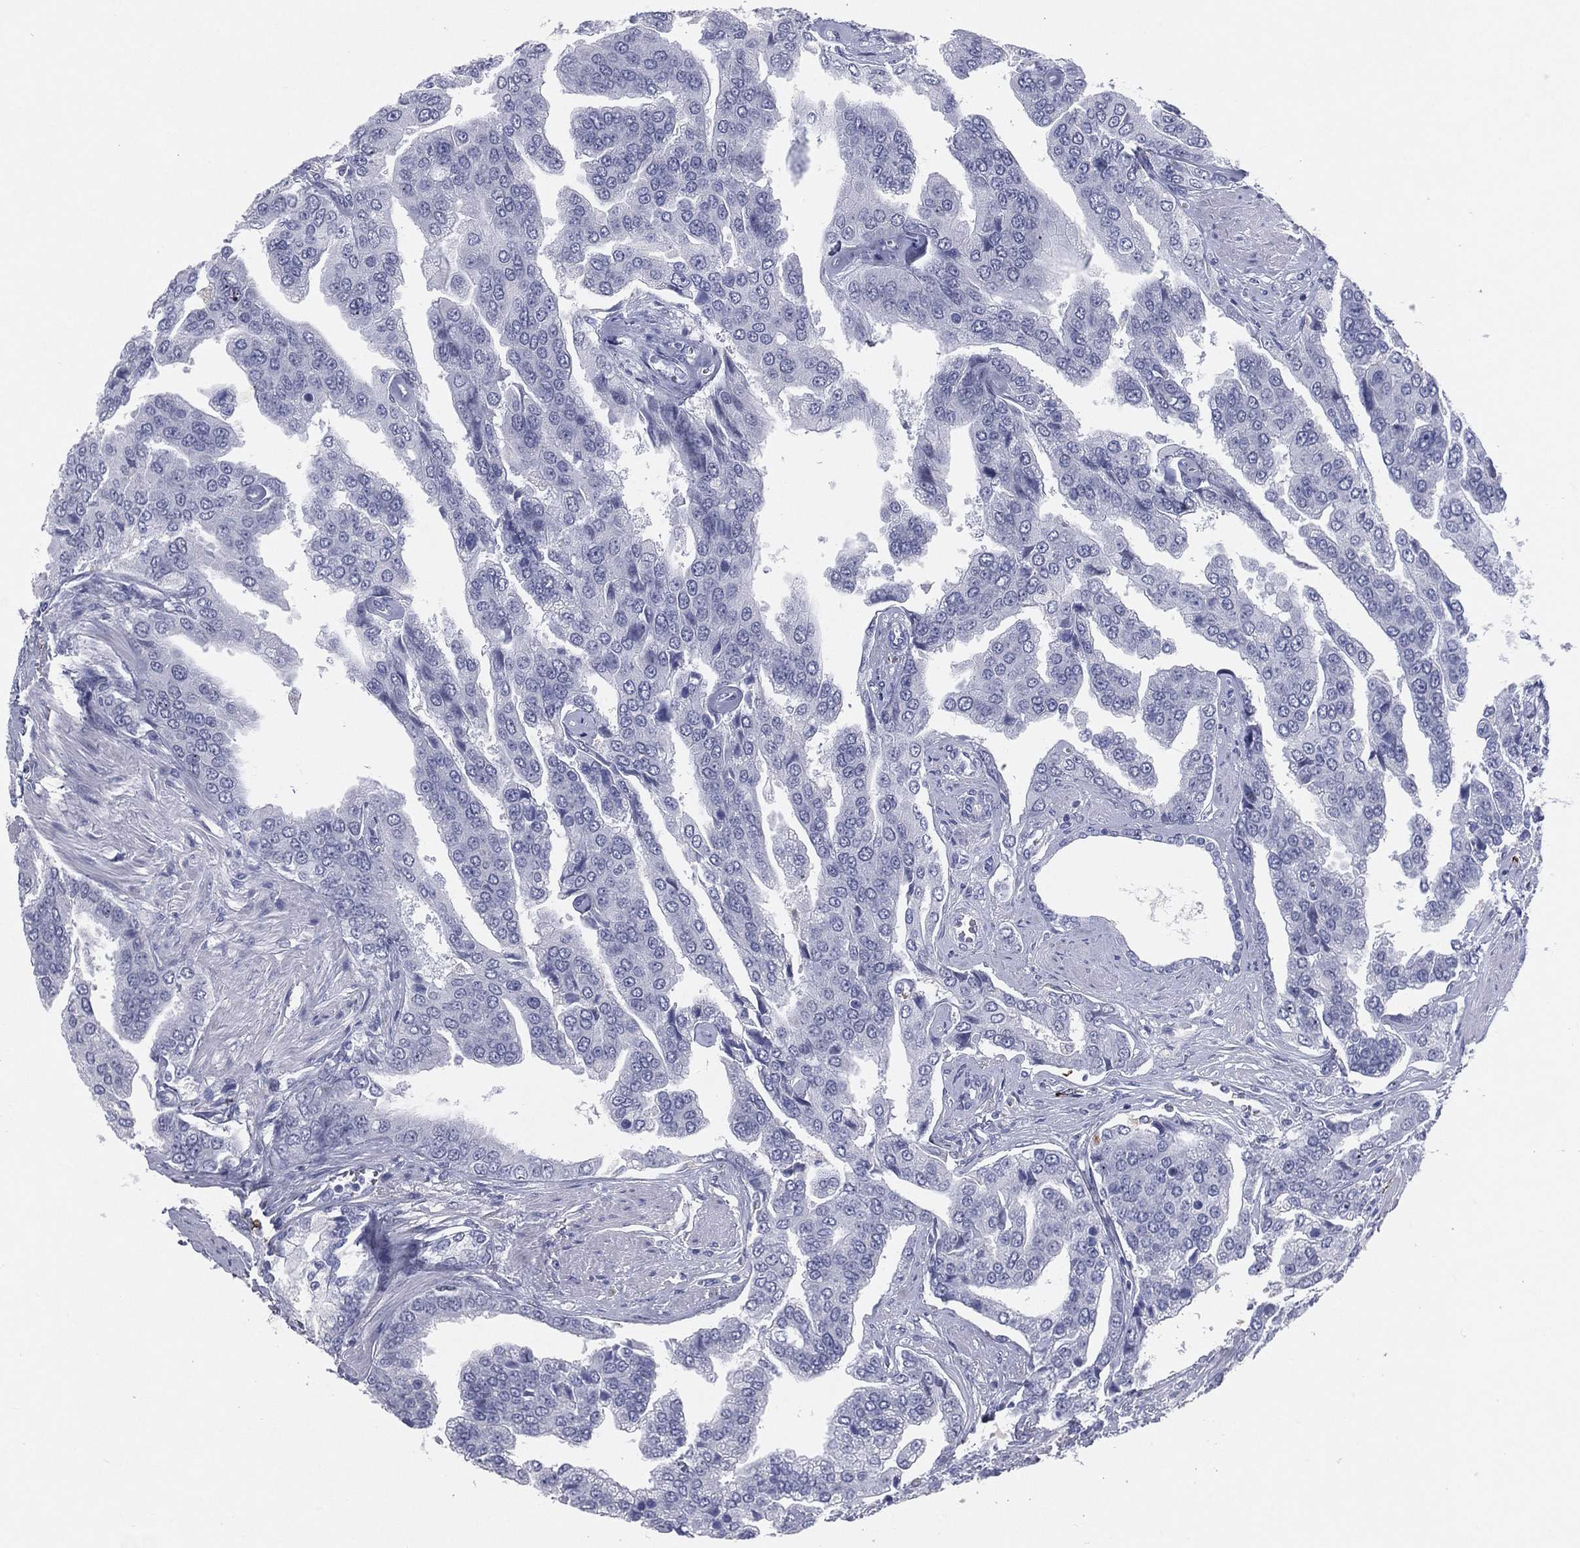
{"staining": {"intensity": "negative", "quantity": "none", "location": "none"}, "tissue": "prostate cancer", "cell_type": "Tumor cells", "image_type": "cancer", "snomed": [{"axis": "morphology", "description": "Adenocarcinoma, NOS"}, {"axis": "topography", "description": "Prostate and seminal vesicle, NOS"}, {"axis": "topography", "description": "Prostate"}], "caption": "A micrograph of prostate cancer stained for a protein demonstrates no brown staining in tumor cells. The staining was performed using DAB to visualize the protein expression in brown, while the nuclei were stained in blue with hematoxylin (Magnification: 20x).", "gene": "HLA-DOA", "patient": {"sex": "male", "age": 69}}